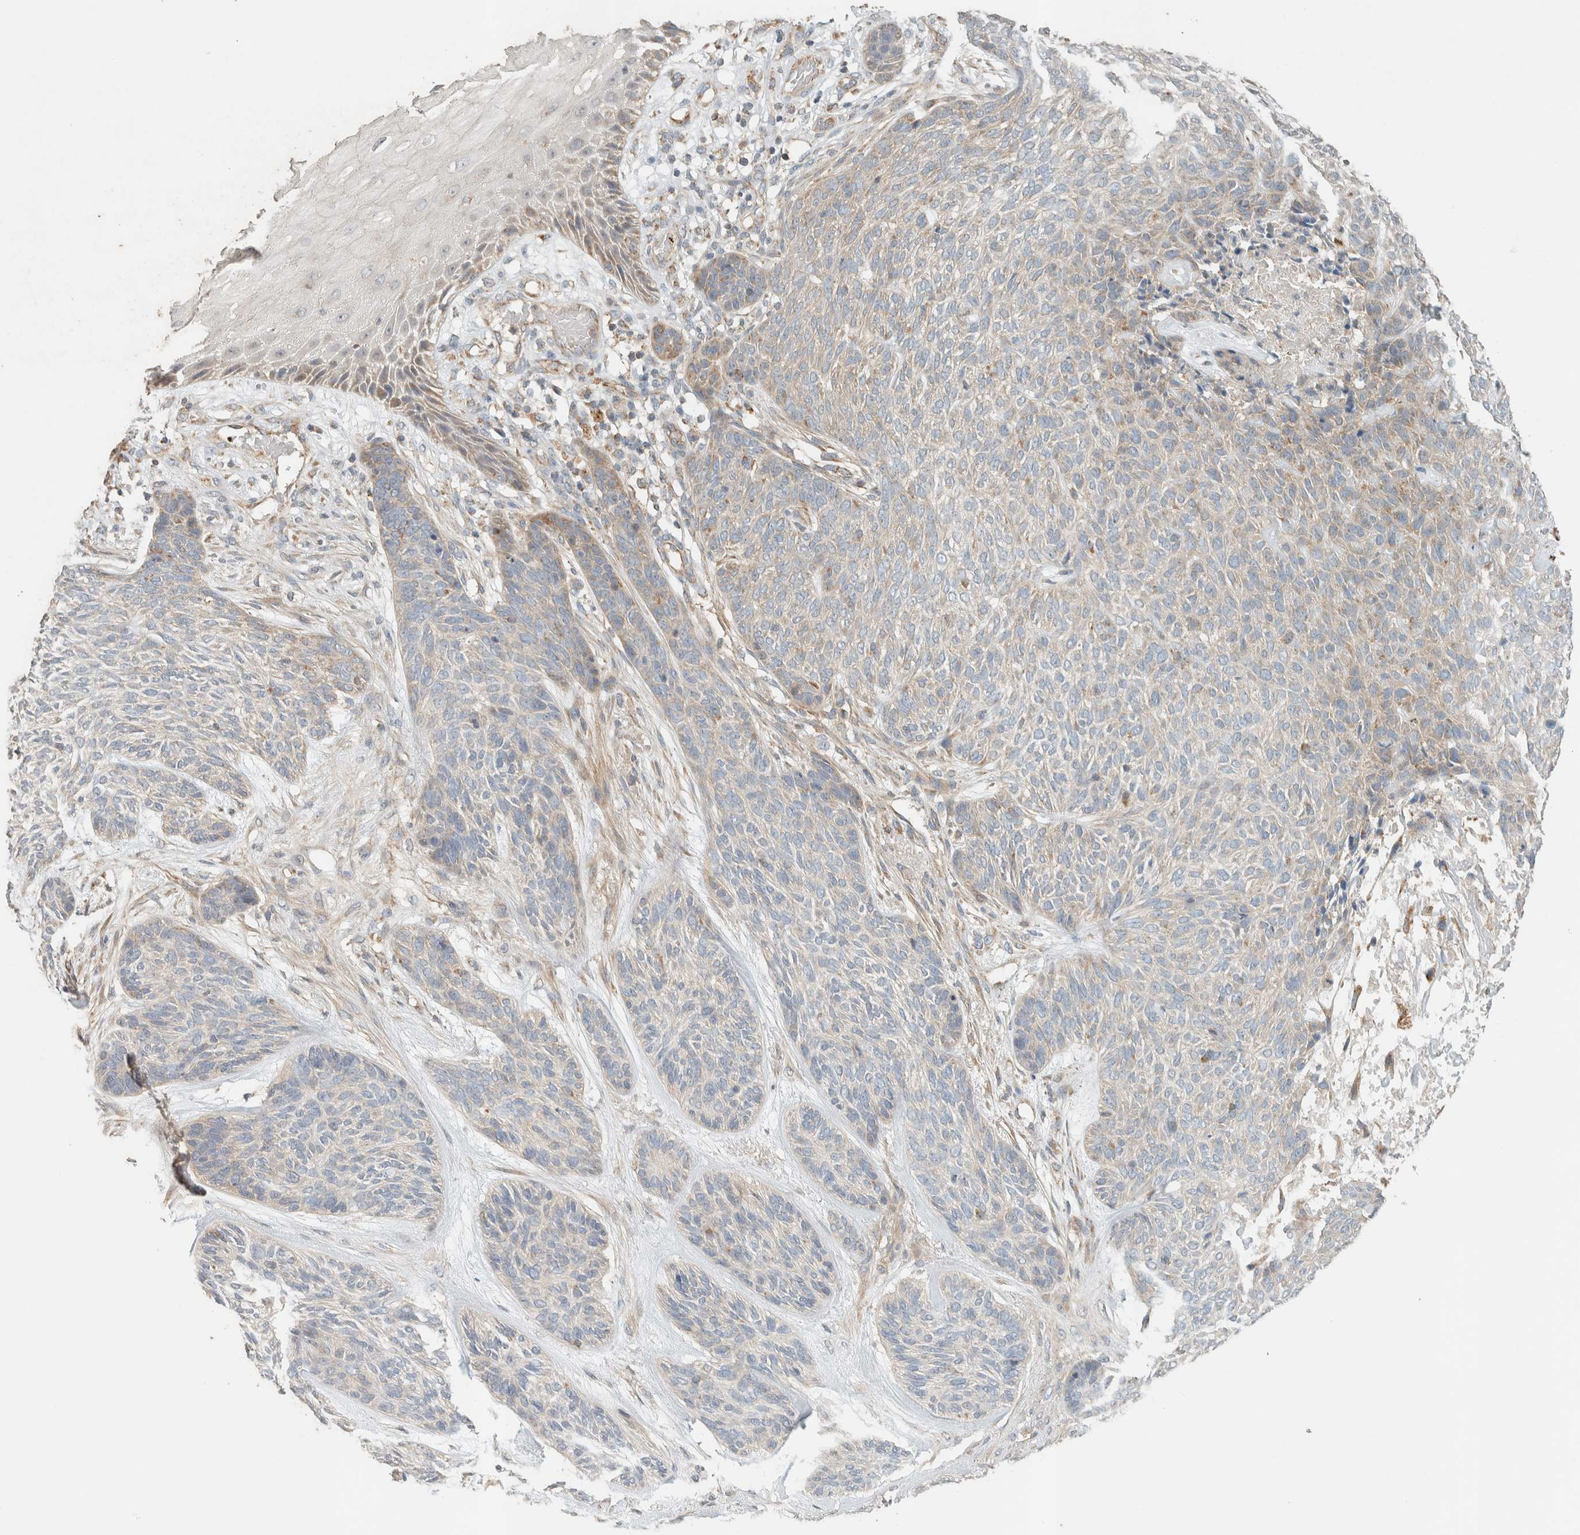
{"staining": {"intensity": "weak", "quantity": "<25%", "location": "cytoplasmic/membranous"}, "tissue": "skin cancer", "cell_type": "Tumor cells", "image_type": "cancer", "snomed": [{"axis": "morphology", "description": "Basal cell carcinoma"}, {"axis": "topography", "description": "Skin"}], "caption": "Tumor cells show no significant expression in basal cell carcinoma (skin).", "gene": "PDE7B", "patient": {"sex": "male", "age": 55}}